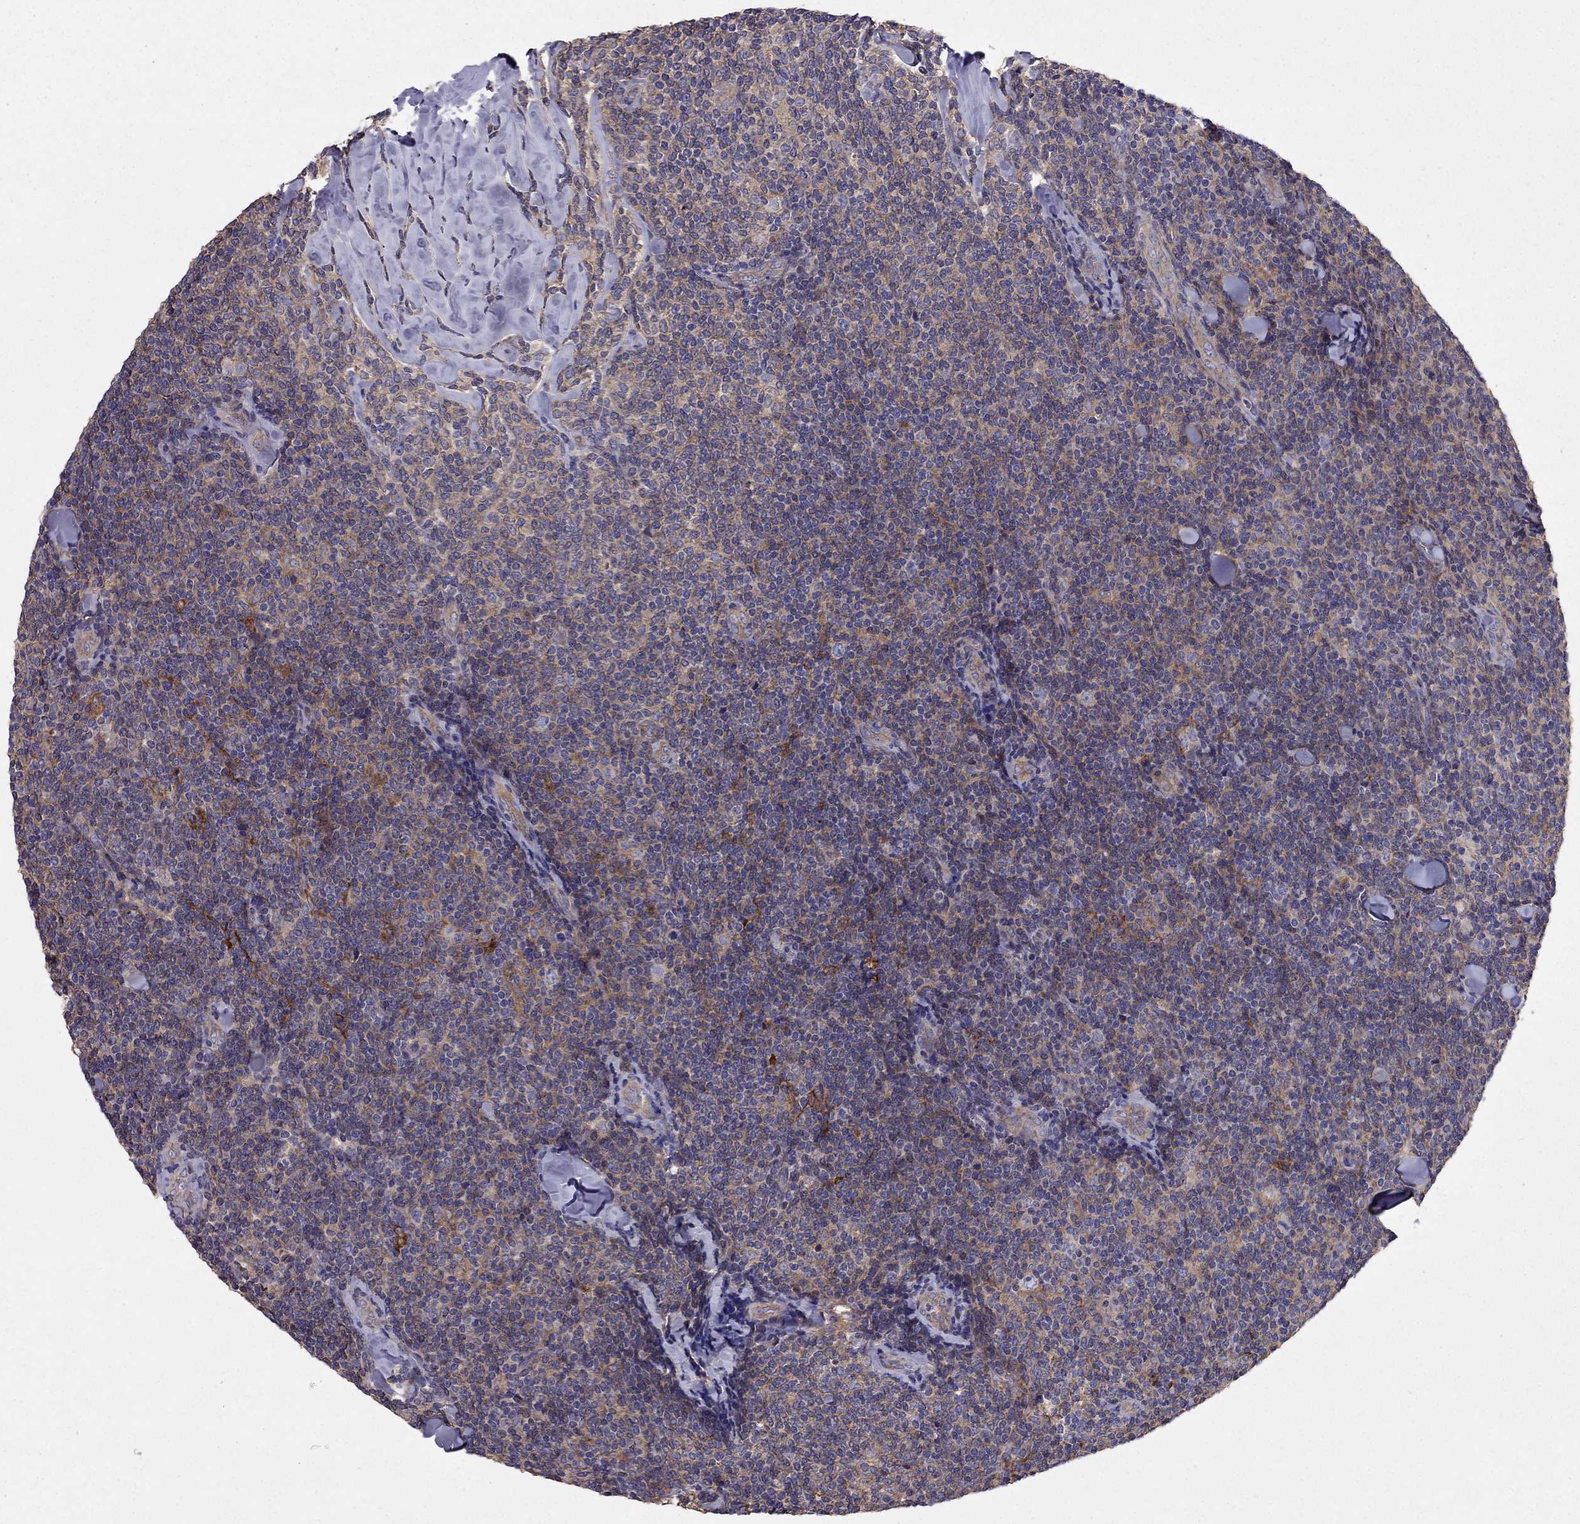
{"staining": {"intensity": "moderate", "quantity": "<25%", "location": "cytoplasmic/membranous"}, "tissue": "lymphoma", "cell_type": "Tumor cells", "image_type": "cancer", "snomed": [{"axis": "morphology", "description": "Malignant lymphoma, non-Hodgkin's type, Low grade"}, {"axis": "topography", "description": "Lymph node"}], "caption": "Protein analysis of malignant lymphoma, non-Hodgkin's type (low-grade) tissue shows moderate cytoplasmic/membranous expression in about <25% of tumor cells.", "gene": "ITGB1", "patient": {"sex": "female", "age": 56}}